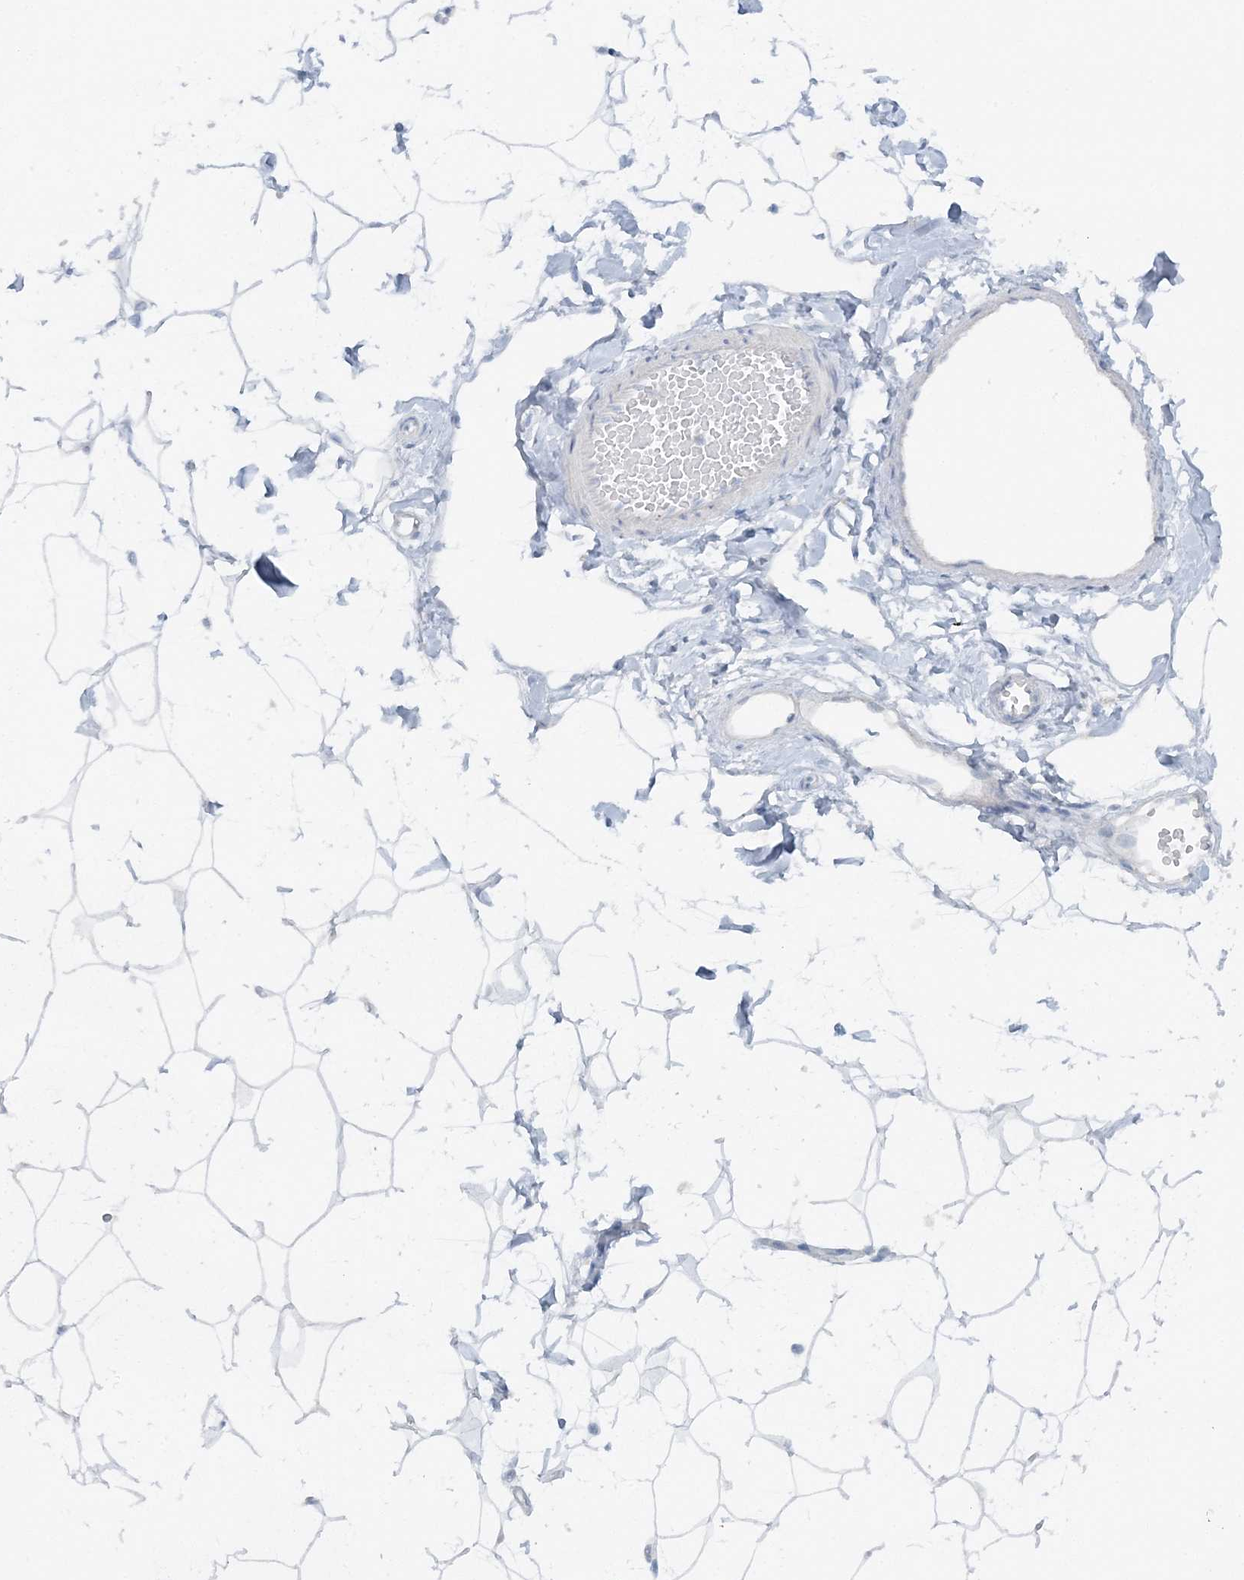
{"staining": {"intensity": "negative", "quantity": "none", "location": "none"}, "tissue": "breast", "cell_type": "Adipocytes", "image_type": "normal", "snomed": [{"axis": "morphology", "description": "Normal tissue, NOS"}, {"axis": "topography", "description": "Breast"}], "caption": "An immunohistochemistry micrograph of normal breast is shown. There is no staining in adipocytes of breast.", "gene": "ATP11A", "patient": {"sex": "female", "age": 26}}